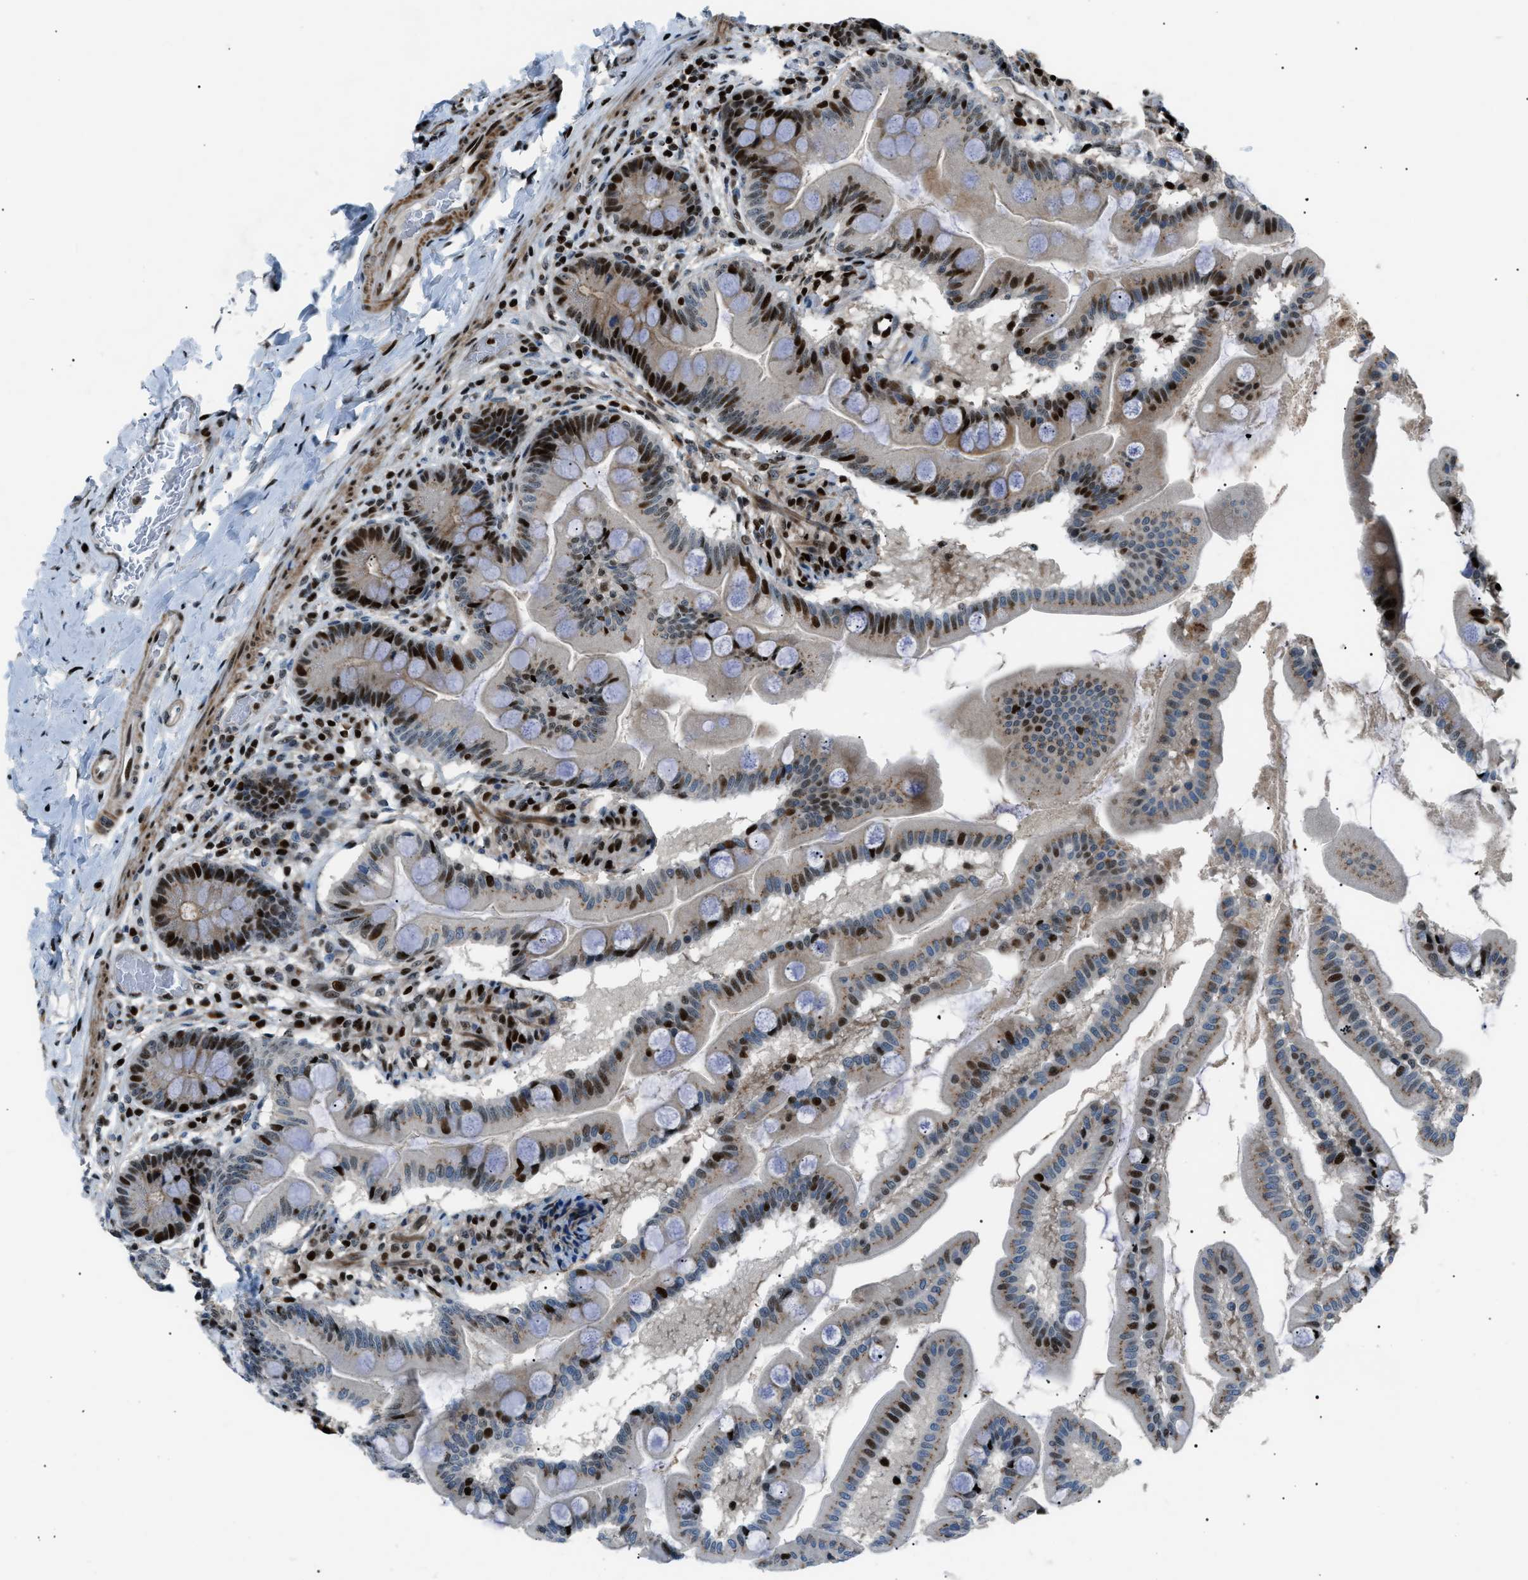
{"staining": {"intensity": "strong", "quantity": "25%-75%", "location": "cytoplasmic/membranous,nuclear"}, "tissue": "small intestine", "cell_type": "Glandular cells", "image_type": "normal", "snomed": [{"axis": "morphology", "description": "Normal tissue, NOS"}, {"axis": "topography", "description": "Small intestine"}], "caption": "The immunohistochemical stain labels strong cytoplasmic/membranous,nuclear expression in glandular cells of normal small intestine. The protein is shown in brown color, while the nuclei are stained blue.", "gene": "PRKX", "patient": {"sex": "female", "age": 56}}